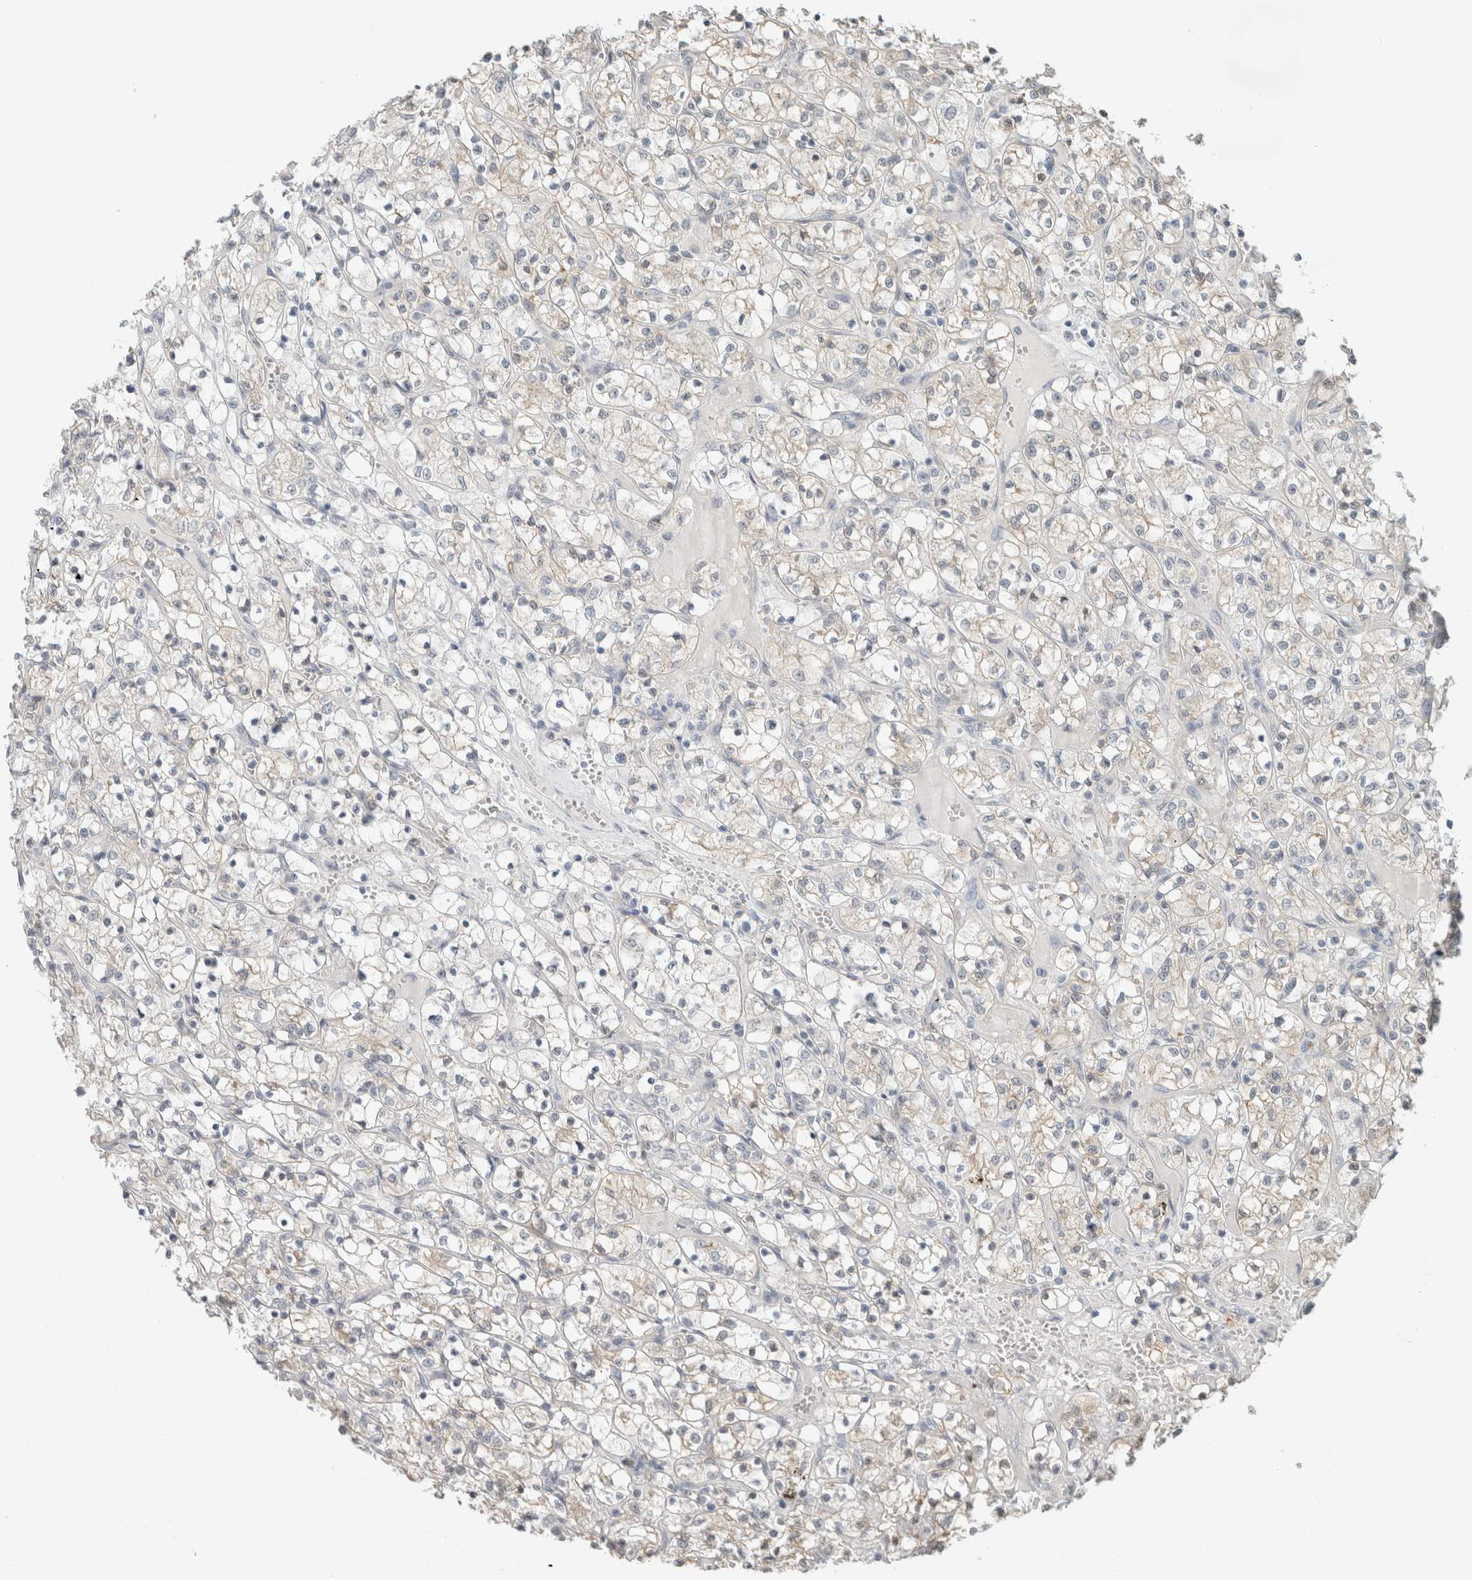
{"staining": {"intensity": "negative", "quantity": "none", "location": "none"}, "tissue": "renal cancer", "cell_type": "Tumor cells", "image_type": "cancer", "snomed": [{"axis": "morphology", "description": "Adenocarcinoma, NOS"}, {"axis": "topography", "description": "Kidney"}], "caption": "Tumor cells show no significant protein expression in renal adenocarcinoma.", "gene": "TRIT1", "patient": {"sex": "female", "age": 69}}